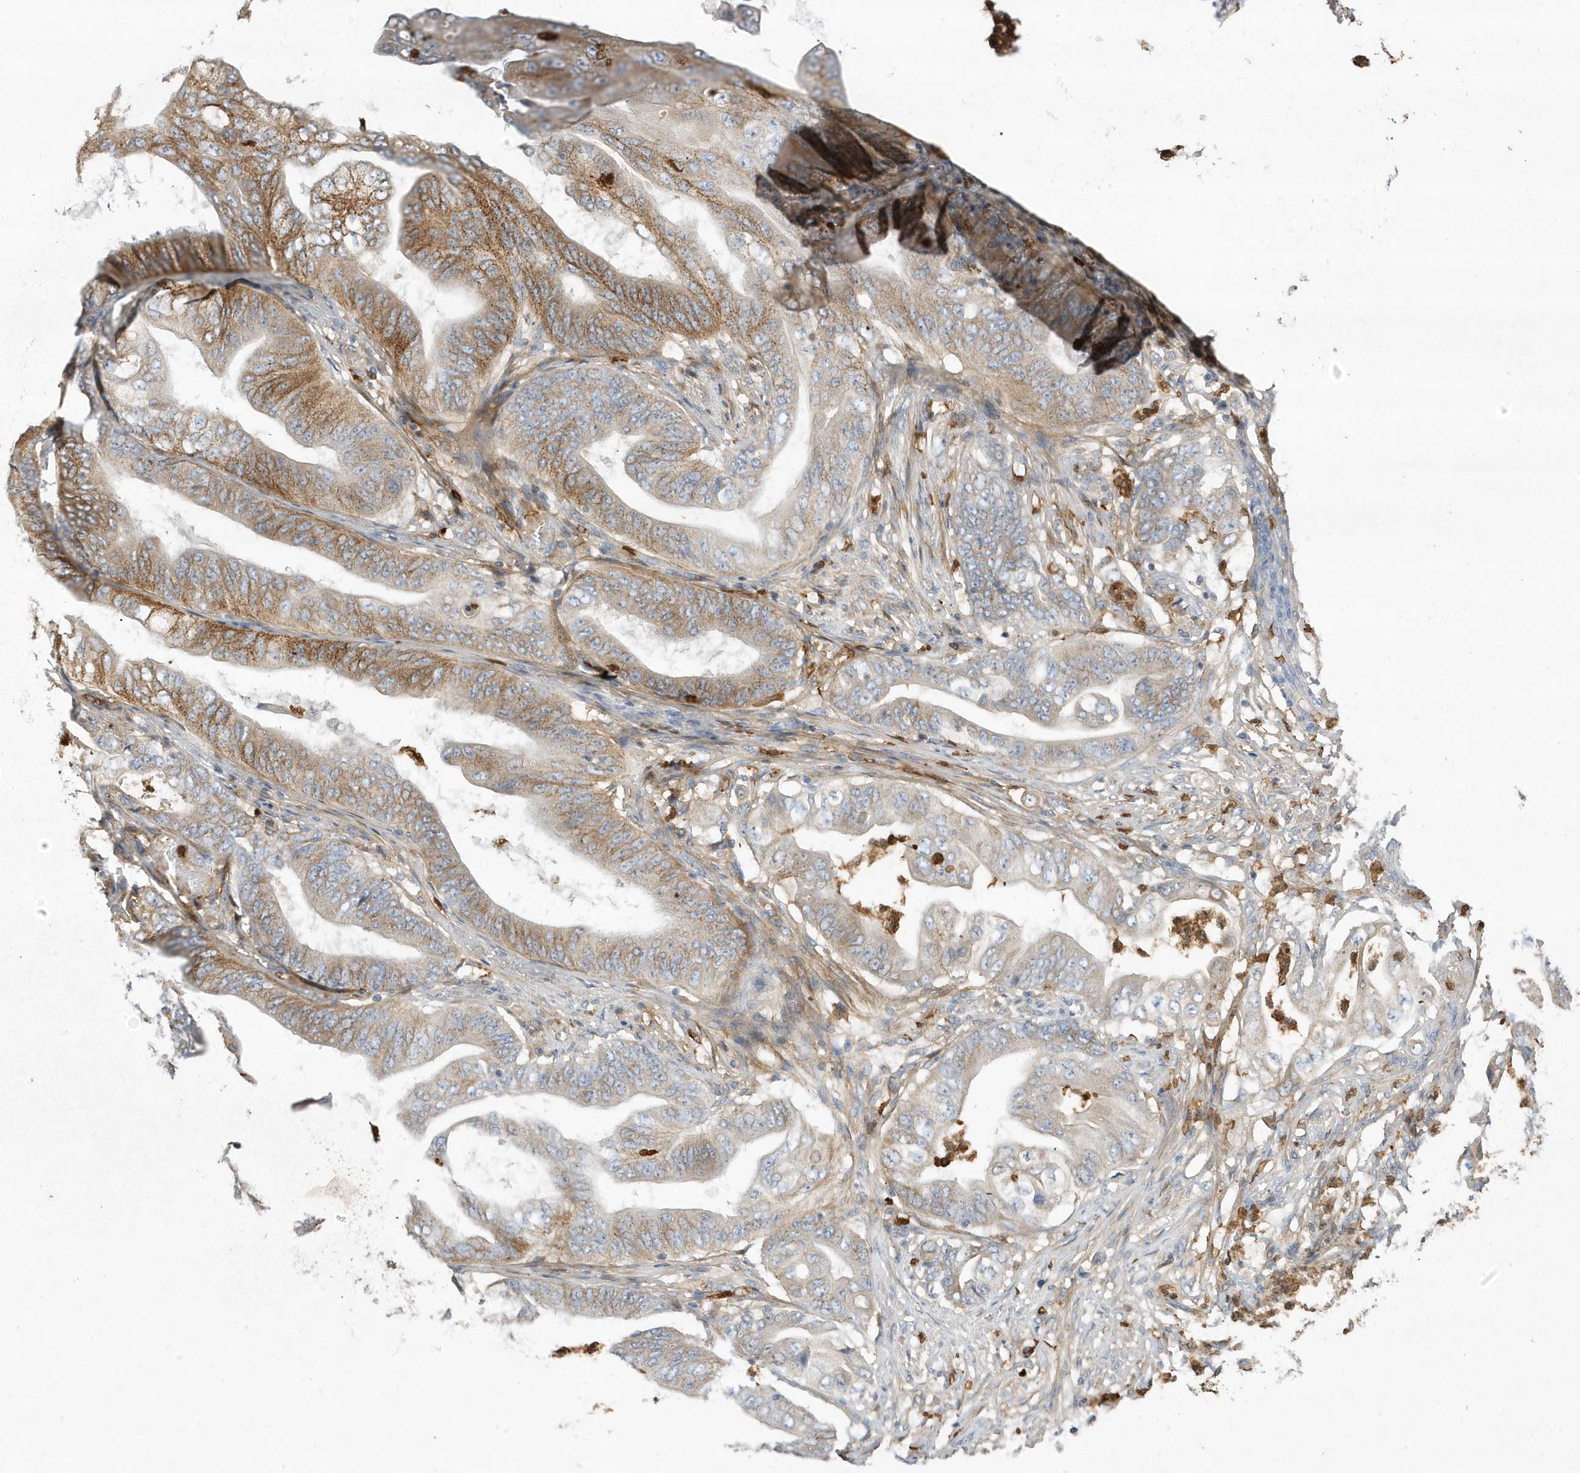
{"staining": {"intensity": "moderate", "quantity": "25%-75%", "location": "cytoplasmic/membranous"}, "tissue": "stomach cancer", "cell_type": "Tumor cells", "image_type": "cancer", "snomed": [{"axis": "morphology", "description": "Adenocarcinoma, NOS"}, {"axis": "topography", "description": "Stomach"}], "caption": "Protein analysis of adenocarcinoma (stomach) tissue reveals moderate cytoplasmic/membranous positivity in about 25%-75% of tumor cells.", "gene": "DPP9", "patient": {"sex": "female", "age": 73}}